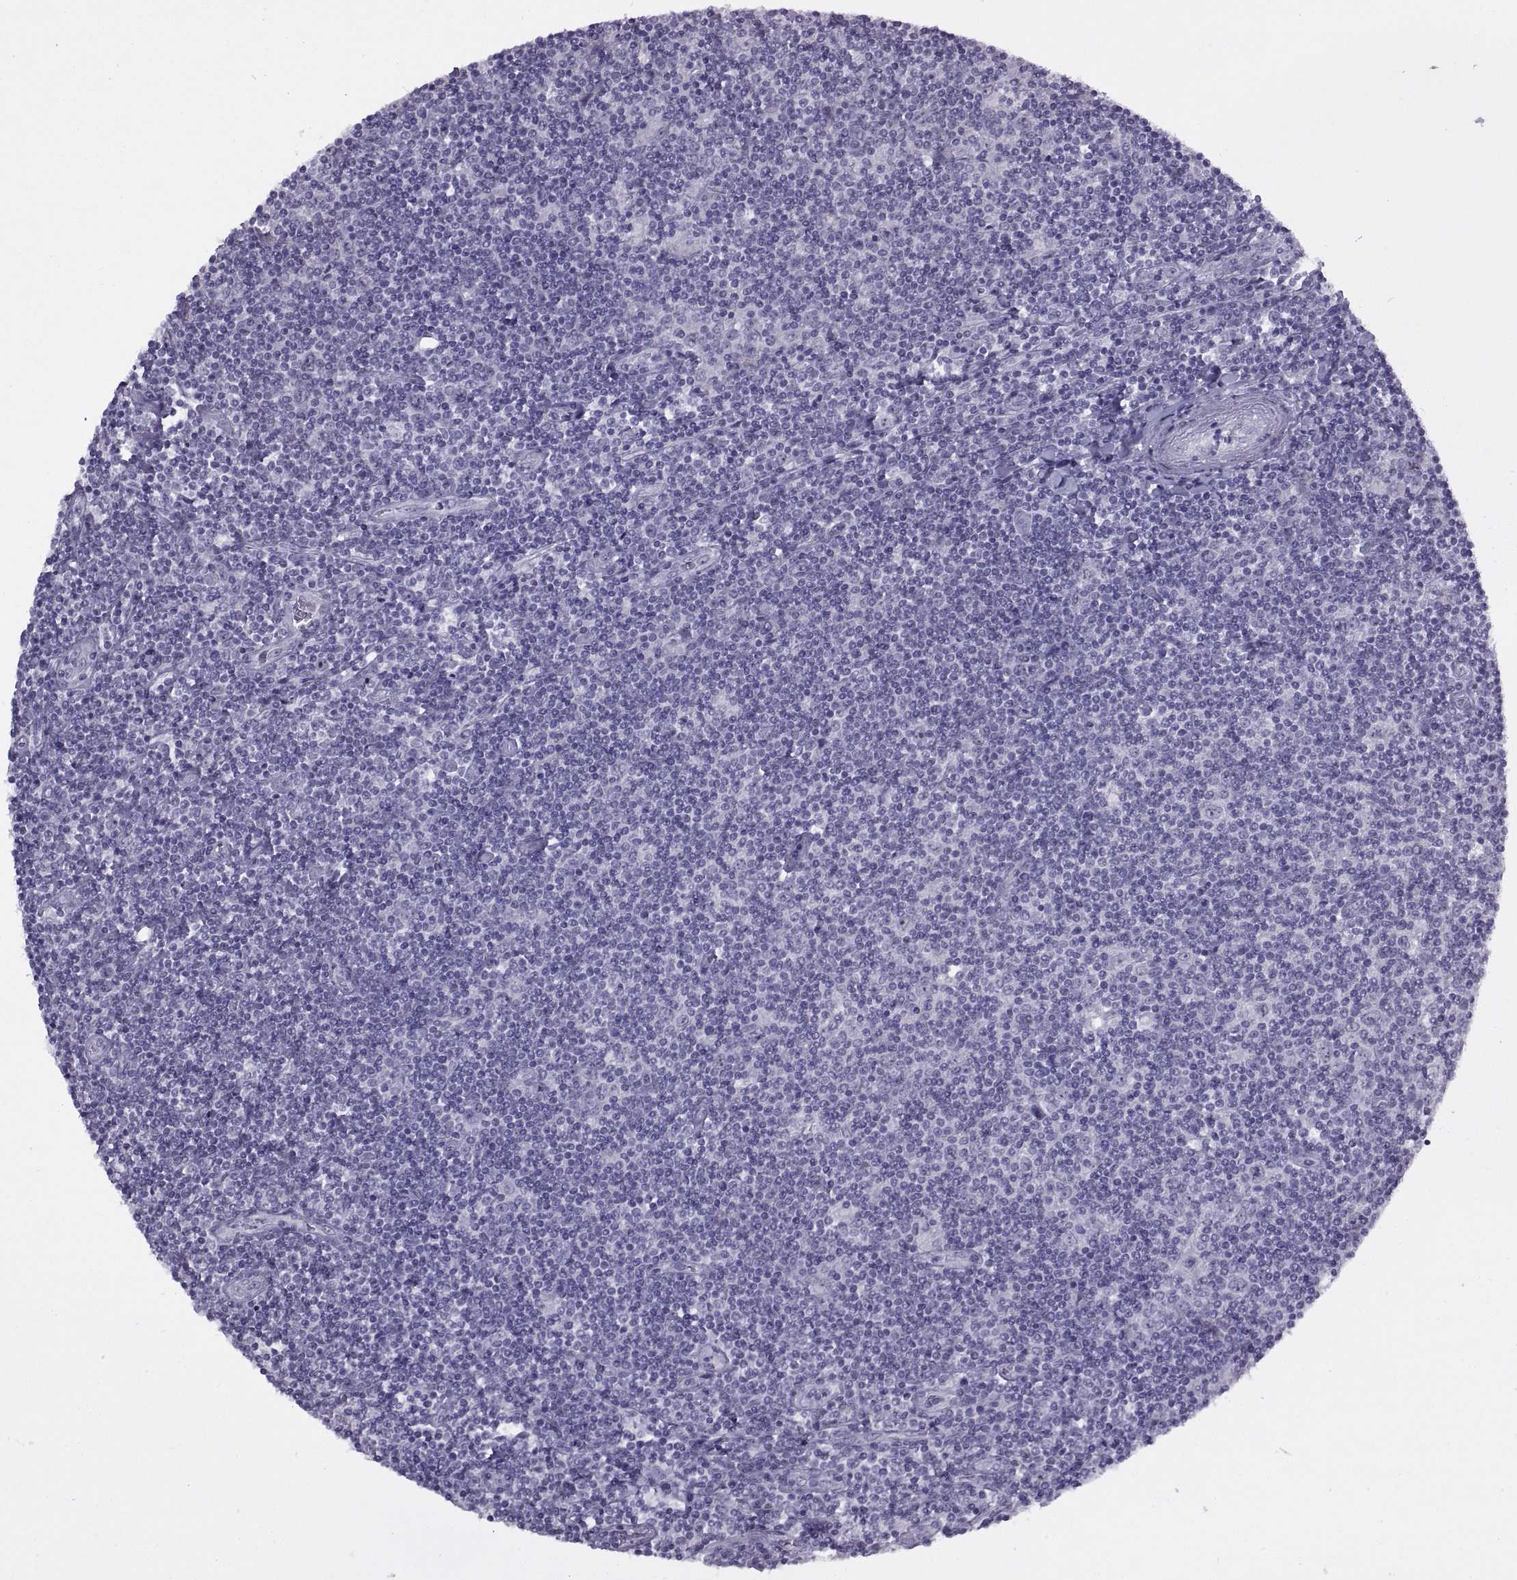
{"staining": {"intensity": "negative", "quantity": "none", "location": "none"}, "tissue": "lymphoma", "cell_type": "Tumor cells", "image_type": "cancer", "snomed": [{"axis": "morphology", "description": "Hodgkin's disease, NOS"}, {"axis": "topography", "description": "Lymph node"}], "caption": "Hodgkin's disease stained for a protein using immunohistochemistry reveals no staining tumor cells.", "gene": "ASIC2", "patient": {"sex": "male", "age": 40}}